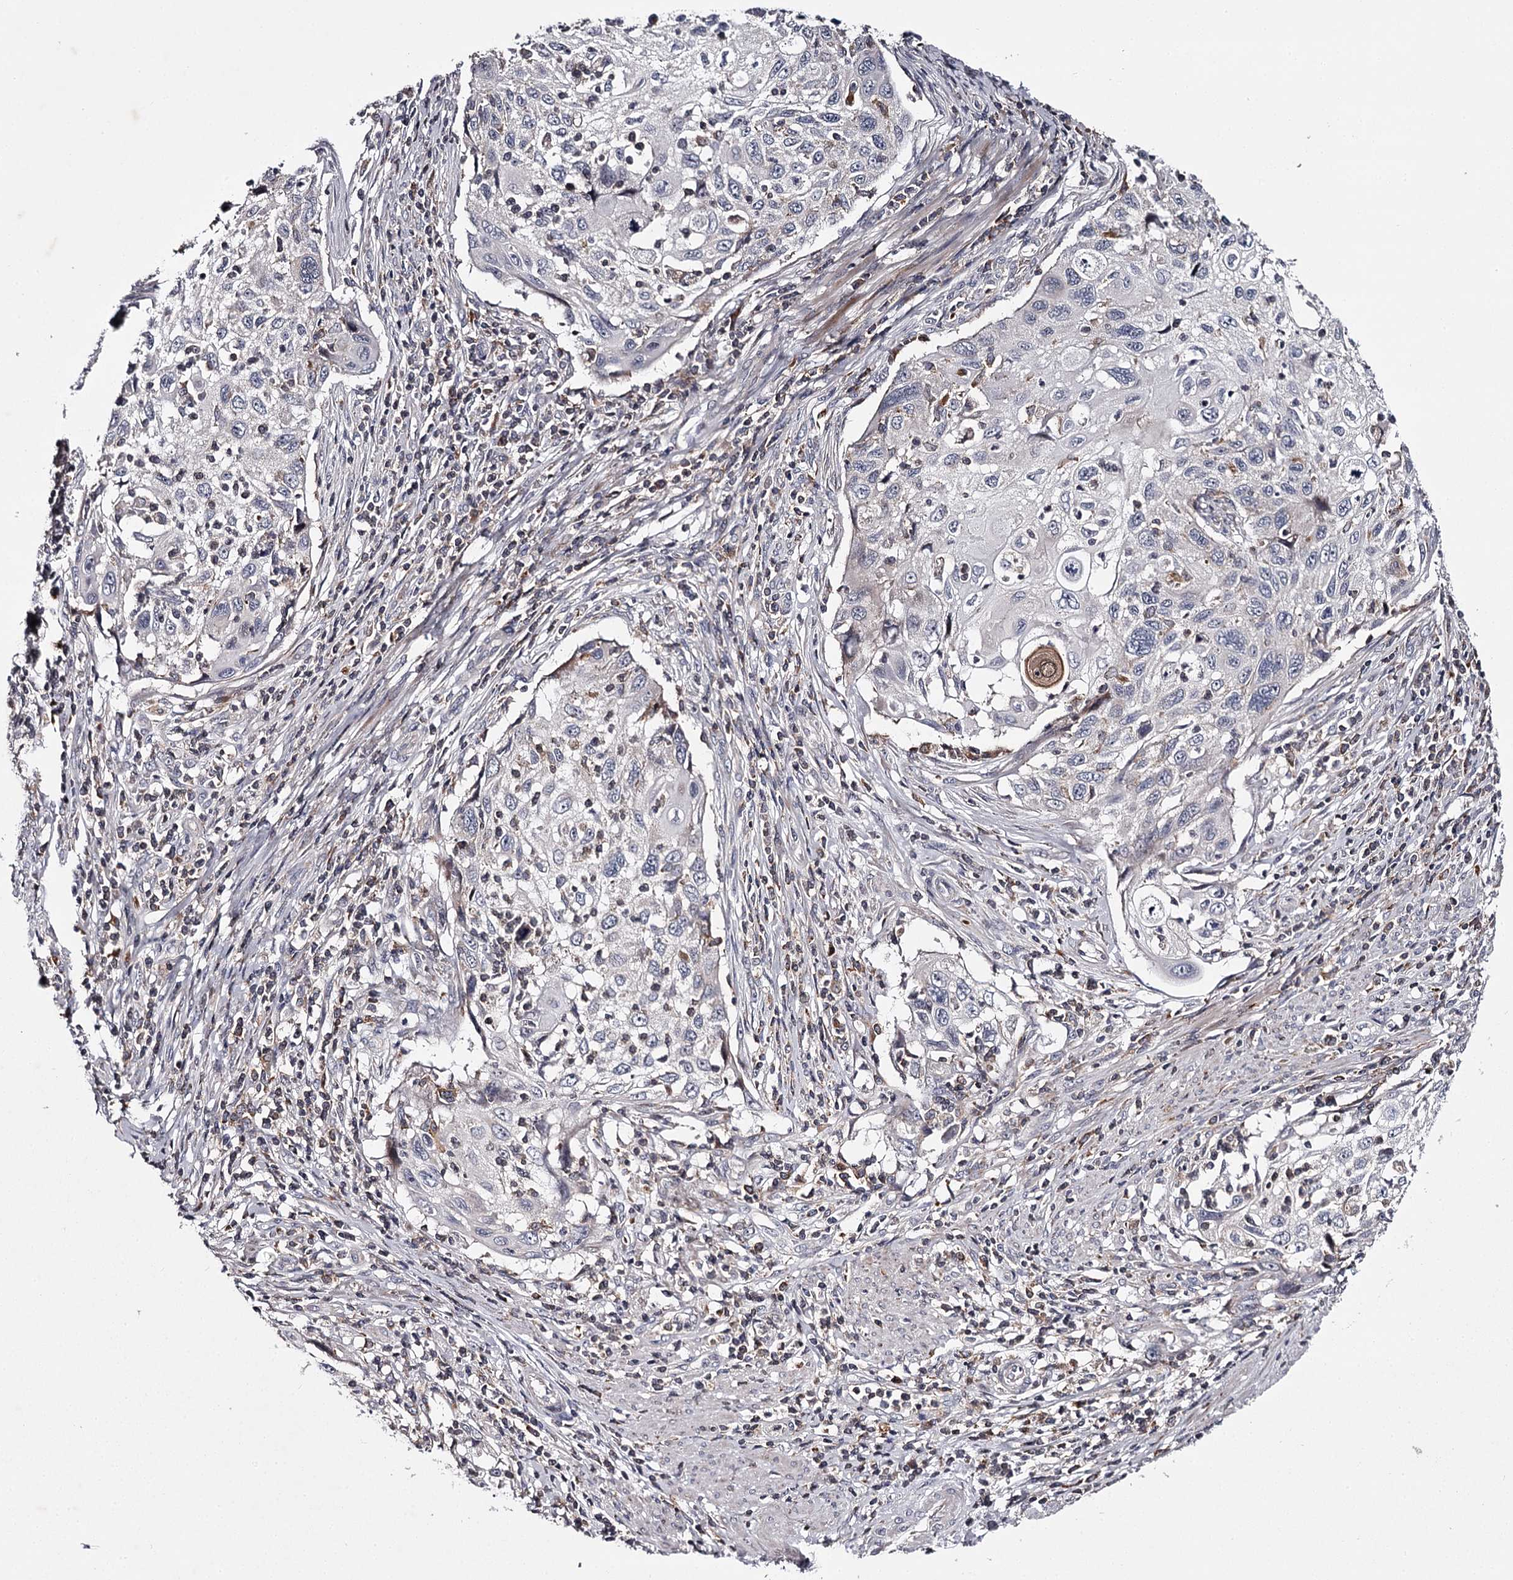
{"staining": {"intensity": "negative", "quantity": "none", "location": "none"}, "tissue": "cervical cancer", "cell_type": "Tumor cells", "image_type": "cancer", "snomed": [{"axis": "morphology", "description": "Squamous cell carcinoma, NOS"}, {"axis": "topography", "description": "Cervix"}], "caption": "Cervical cancer stained for a protein using immunohistochemistry demonstrates no staining tumor cells.", "gene": "RASSF6", "patient": {"sex": "female", "age": 70}}